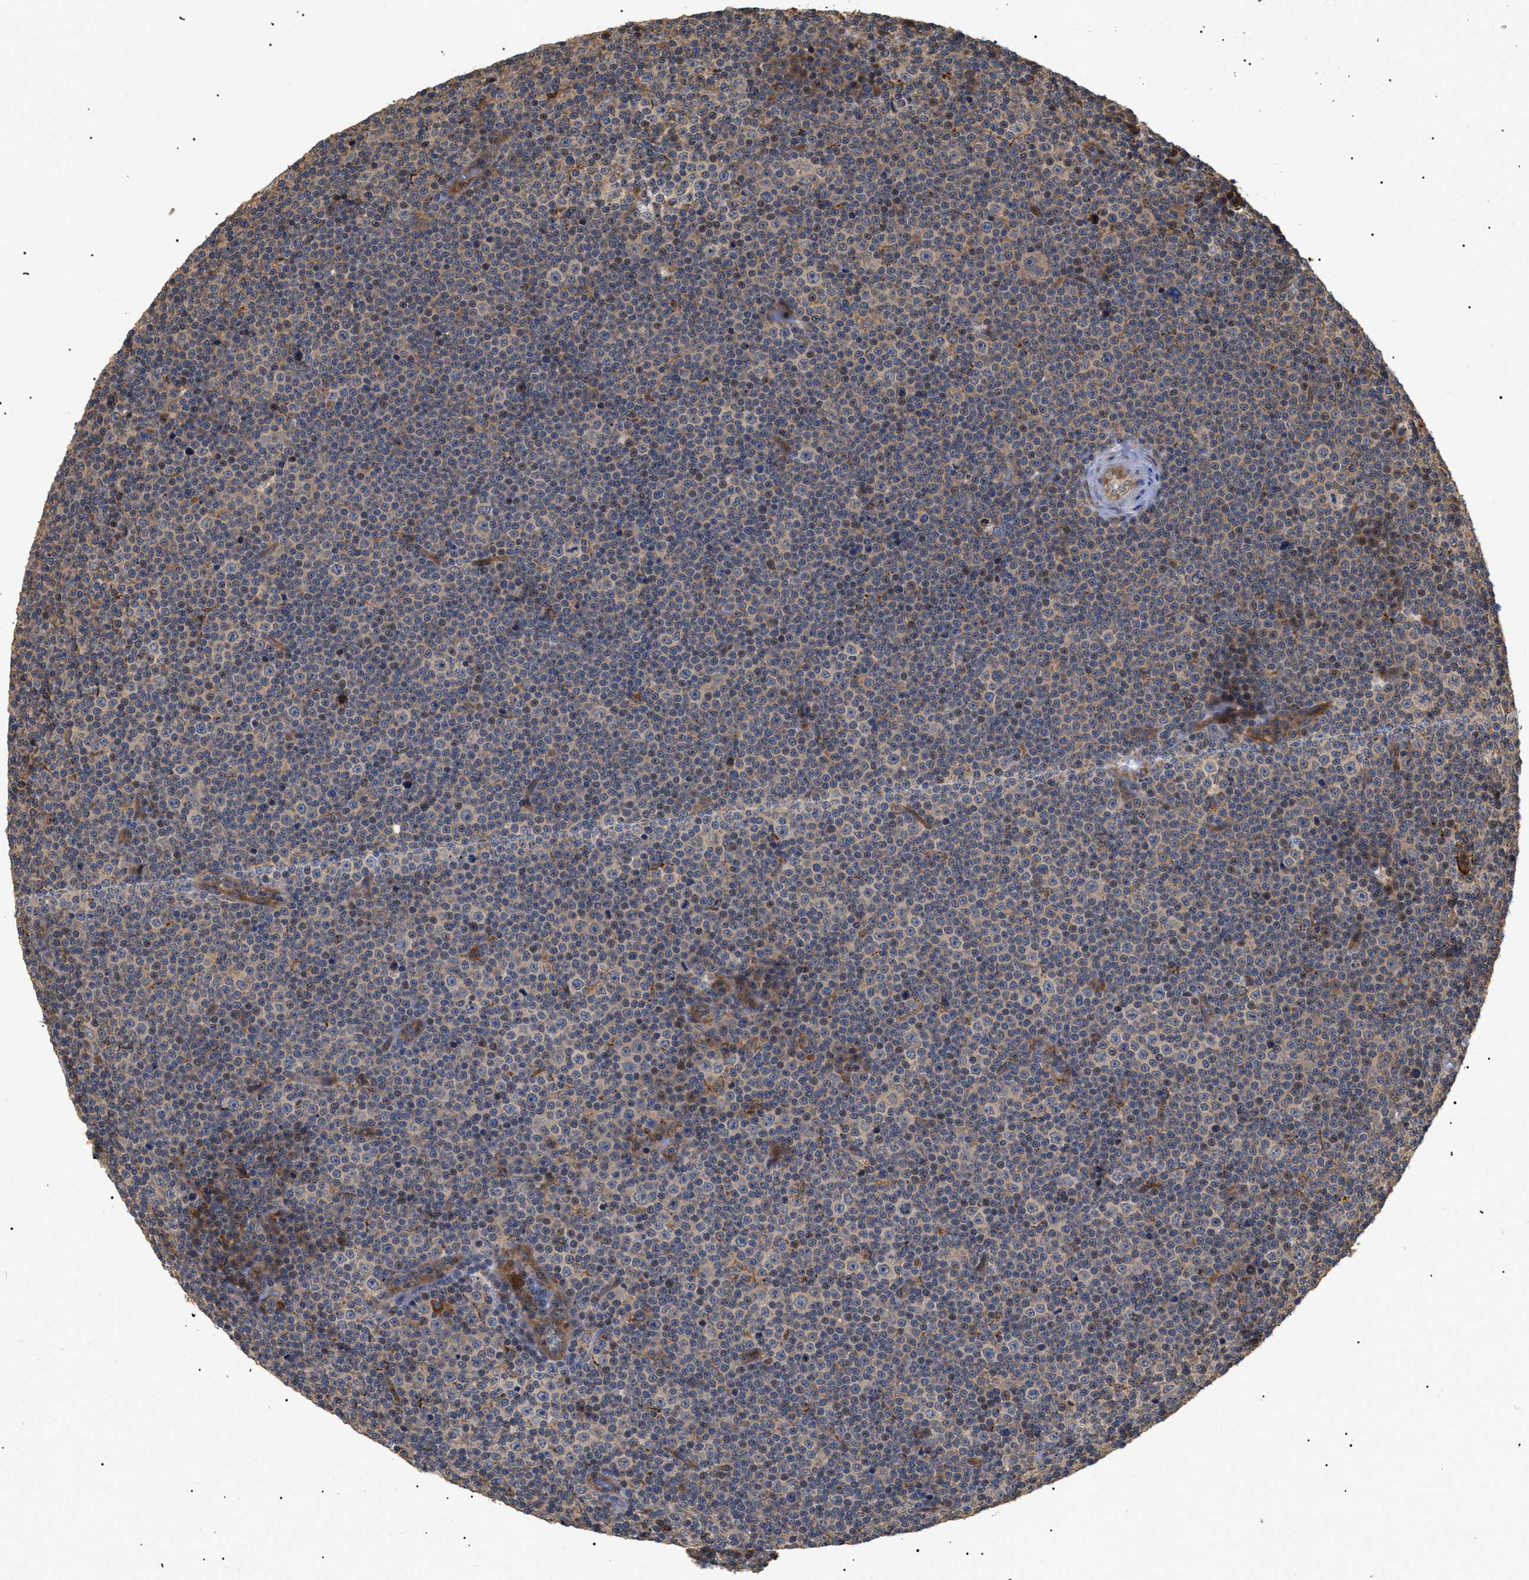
{"staining": {"intensity": "weak", "quantity": "25%-75%", "location": "cytoplasmic/membranous,nuclear"}, "tissue": "lymphoma", "cell_type": "Tumor cells", "image_type": "cancer", "snomed": [{"axis": "morphology", "description": "Malignant lymphoma, non-Hodgkin's type, Low grade"}, {"axis": "topography", "description": "Lymph node"}], "caption": "Tumor cells show weak cytoplasmic/membranous and nuclear positivity in approximately 25%-75% of cells in lymphoma.", "gene": "ASTL", "patient": {"sex": "female", "age": 67}}